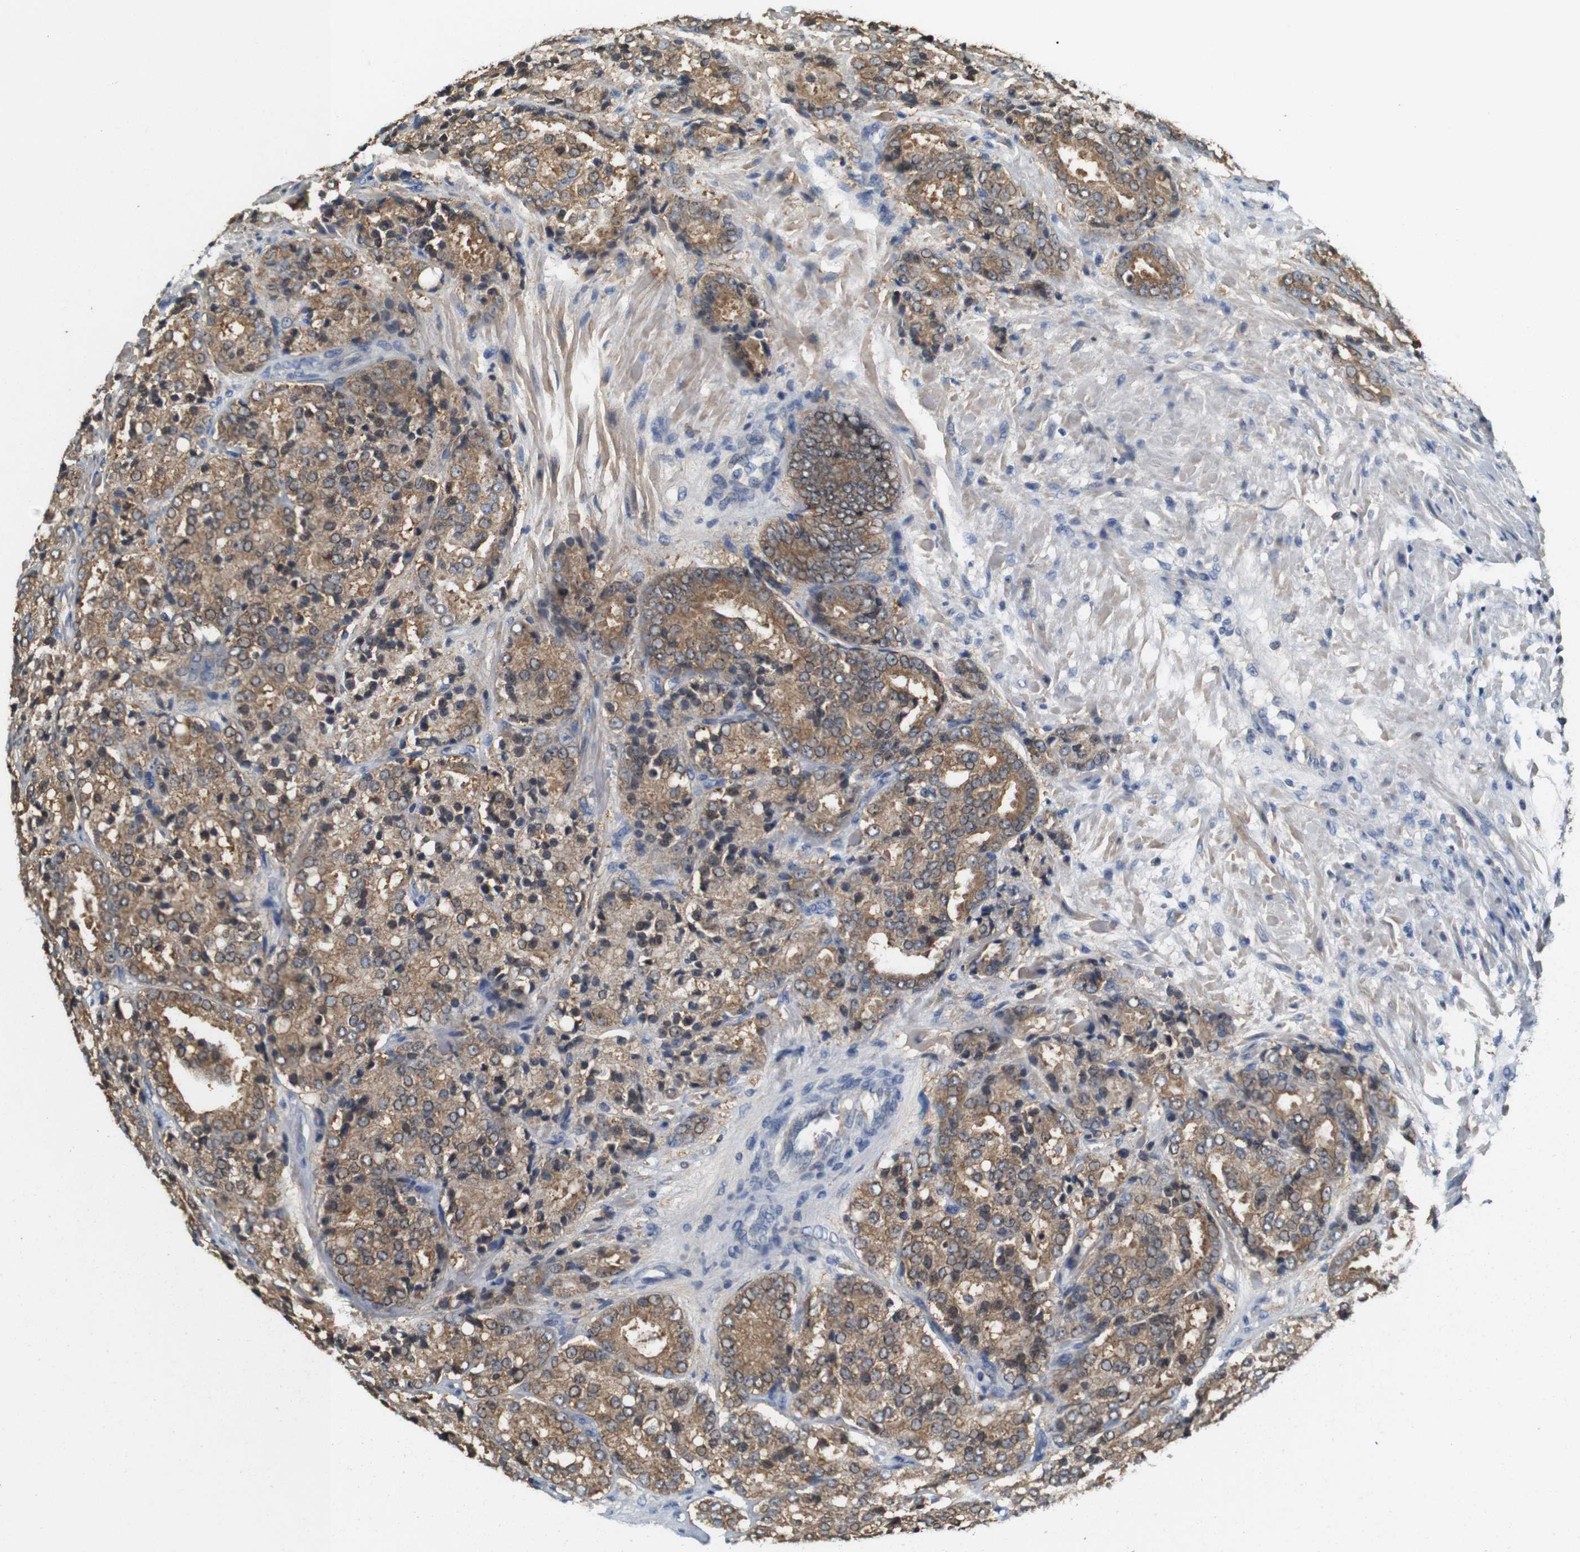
{"staining": {"intensity": "moderate", "quantity": ">75%", "location": "cytoplasmic/membranous"}, "tissue": "prostate cancer", "cell_type": "Tumor cells", "image_type": "cancer", "snomed": [{"axis": "morphology", "description": "Adenocarcinoma, High grade"}, {"axis": "topography", "description": "Prostate"}], "caption": "Prostate cancer (high-grade adenocarcinoma) was stained to show a protein in brown. There is medium levels of moderate cytoplasmic/membranous expression in about >75% of tumor cells.", "gene": "NEBL", "patient": {"sex": "male", "age": 65}}